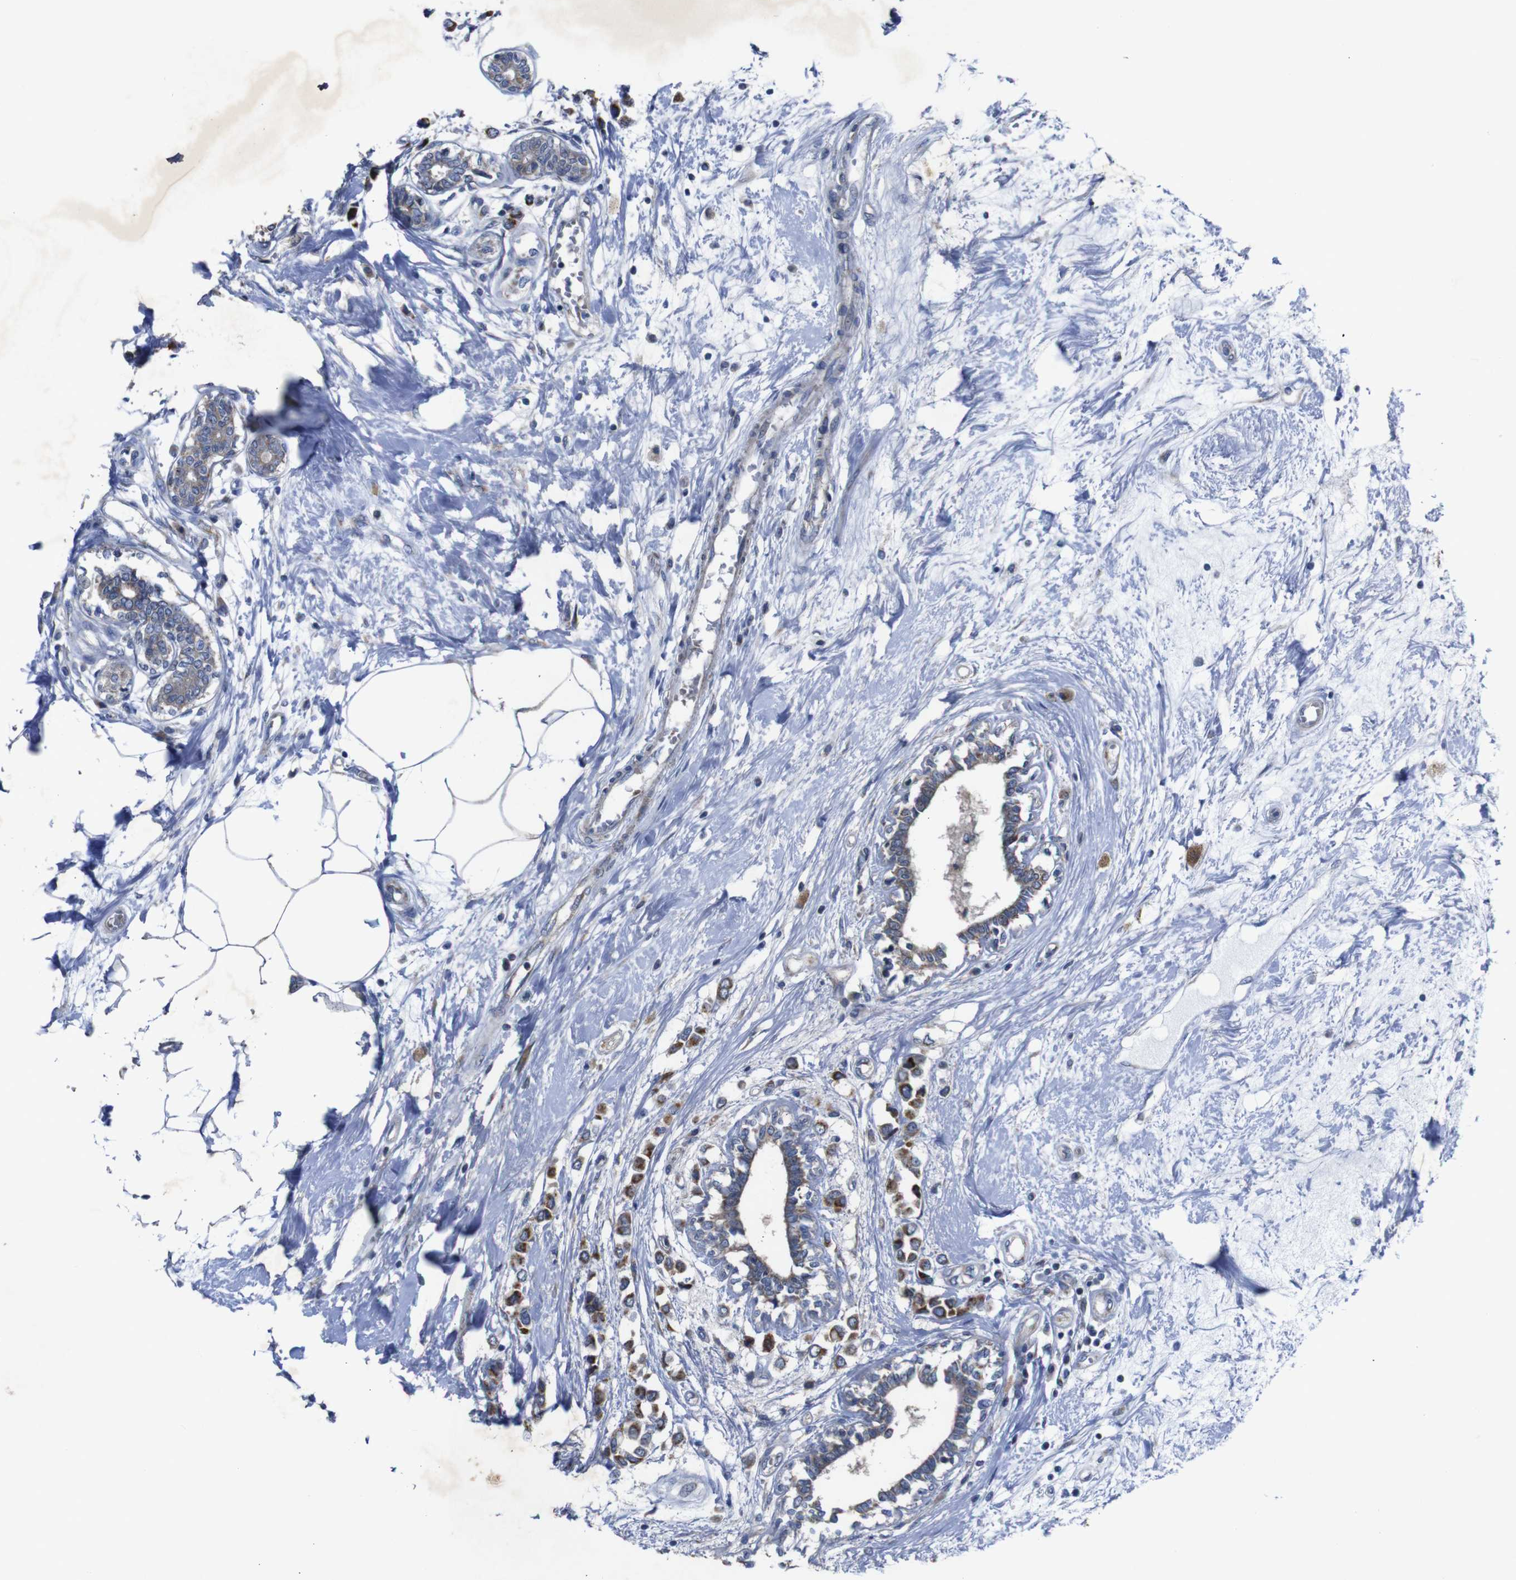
{"staining": {"intensity": "moderate", "quantity": ">75%", "location": "cytoplasmic/membranous"}, "tissue": "breast cancer", "cell_type": "Tumor cells", "image_type": "cancer", "snomed": [{"axis": "morphology", "description": "Lobular carcinoma"}, {"axis": "topography", "description": "Breast"}], "caption": "Human lobular carcinoma (breast) stained for a protein (brown) demonstrates moderate cytoplasmic/membranous positive positivity in approximately >75% of tumor cells.", "gene": "CHST10", "patient": {"sex": "female", "age": 51}}